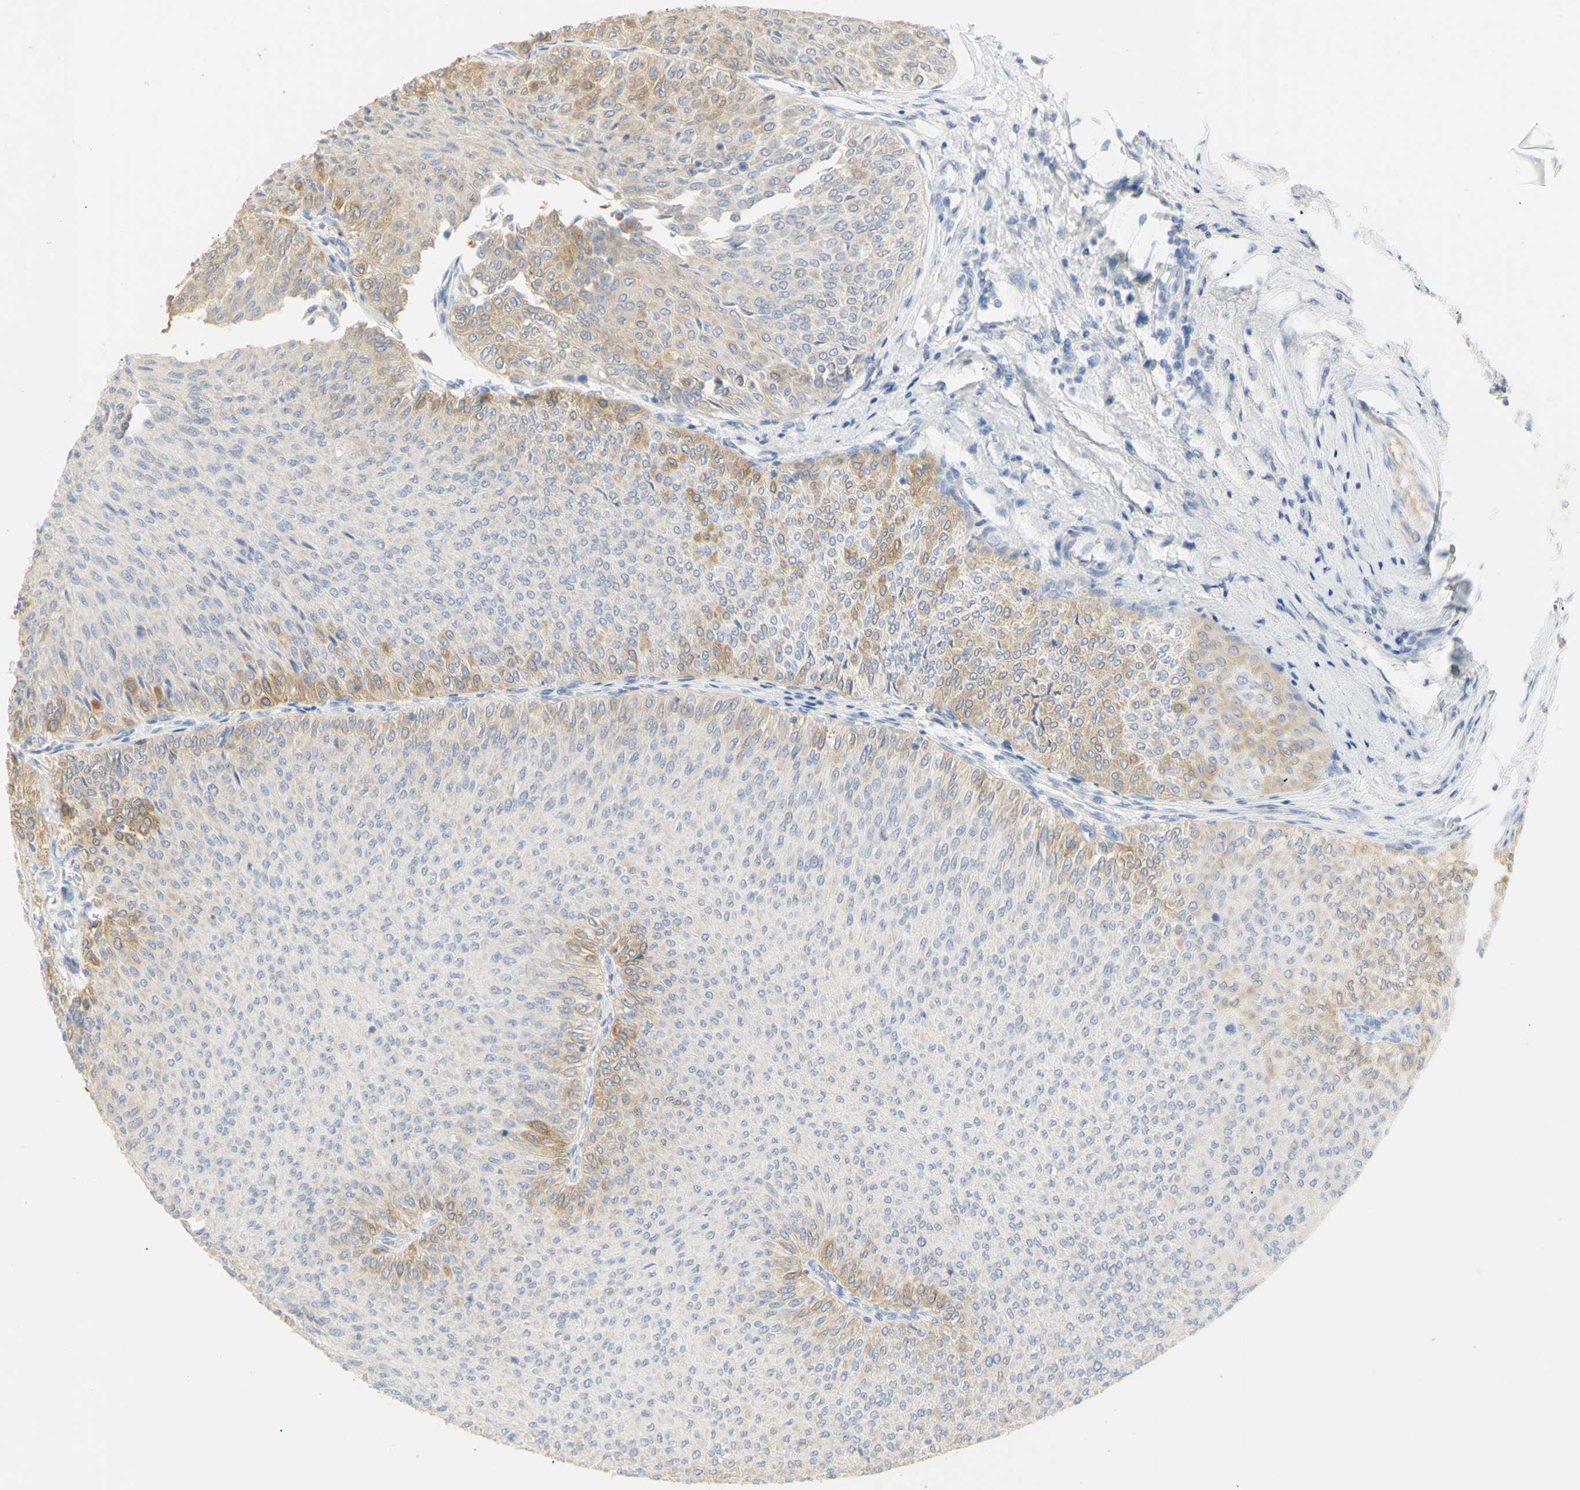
{"staining": {"intensity": "moderate", "quantity": "25%-75%", "location": "cytoplasmic/membranous"}, "tissue": "urothelial cancer", "cell_type": "Tumor cells", "image_type": "cancer", "snomed": [{"axis": "morphology", "description": "Urothelial carcinoma, Low grade"}, {"axis": "topography", "description": "Urinary bladder"}], "caption": "This image shows IHC staining of human urothelial carcinoma (low-grade), with medium moderate cytoplasmic/membranous expression in about 25%-75% of tumor cells.", "gene": "B4GALNT3", "patient": {"sex": "male", "age": 78}}